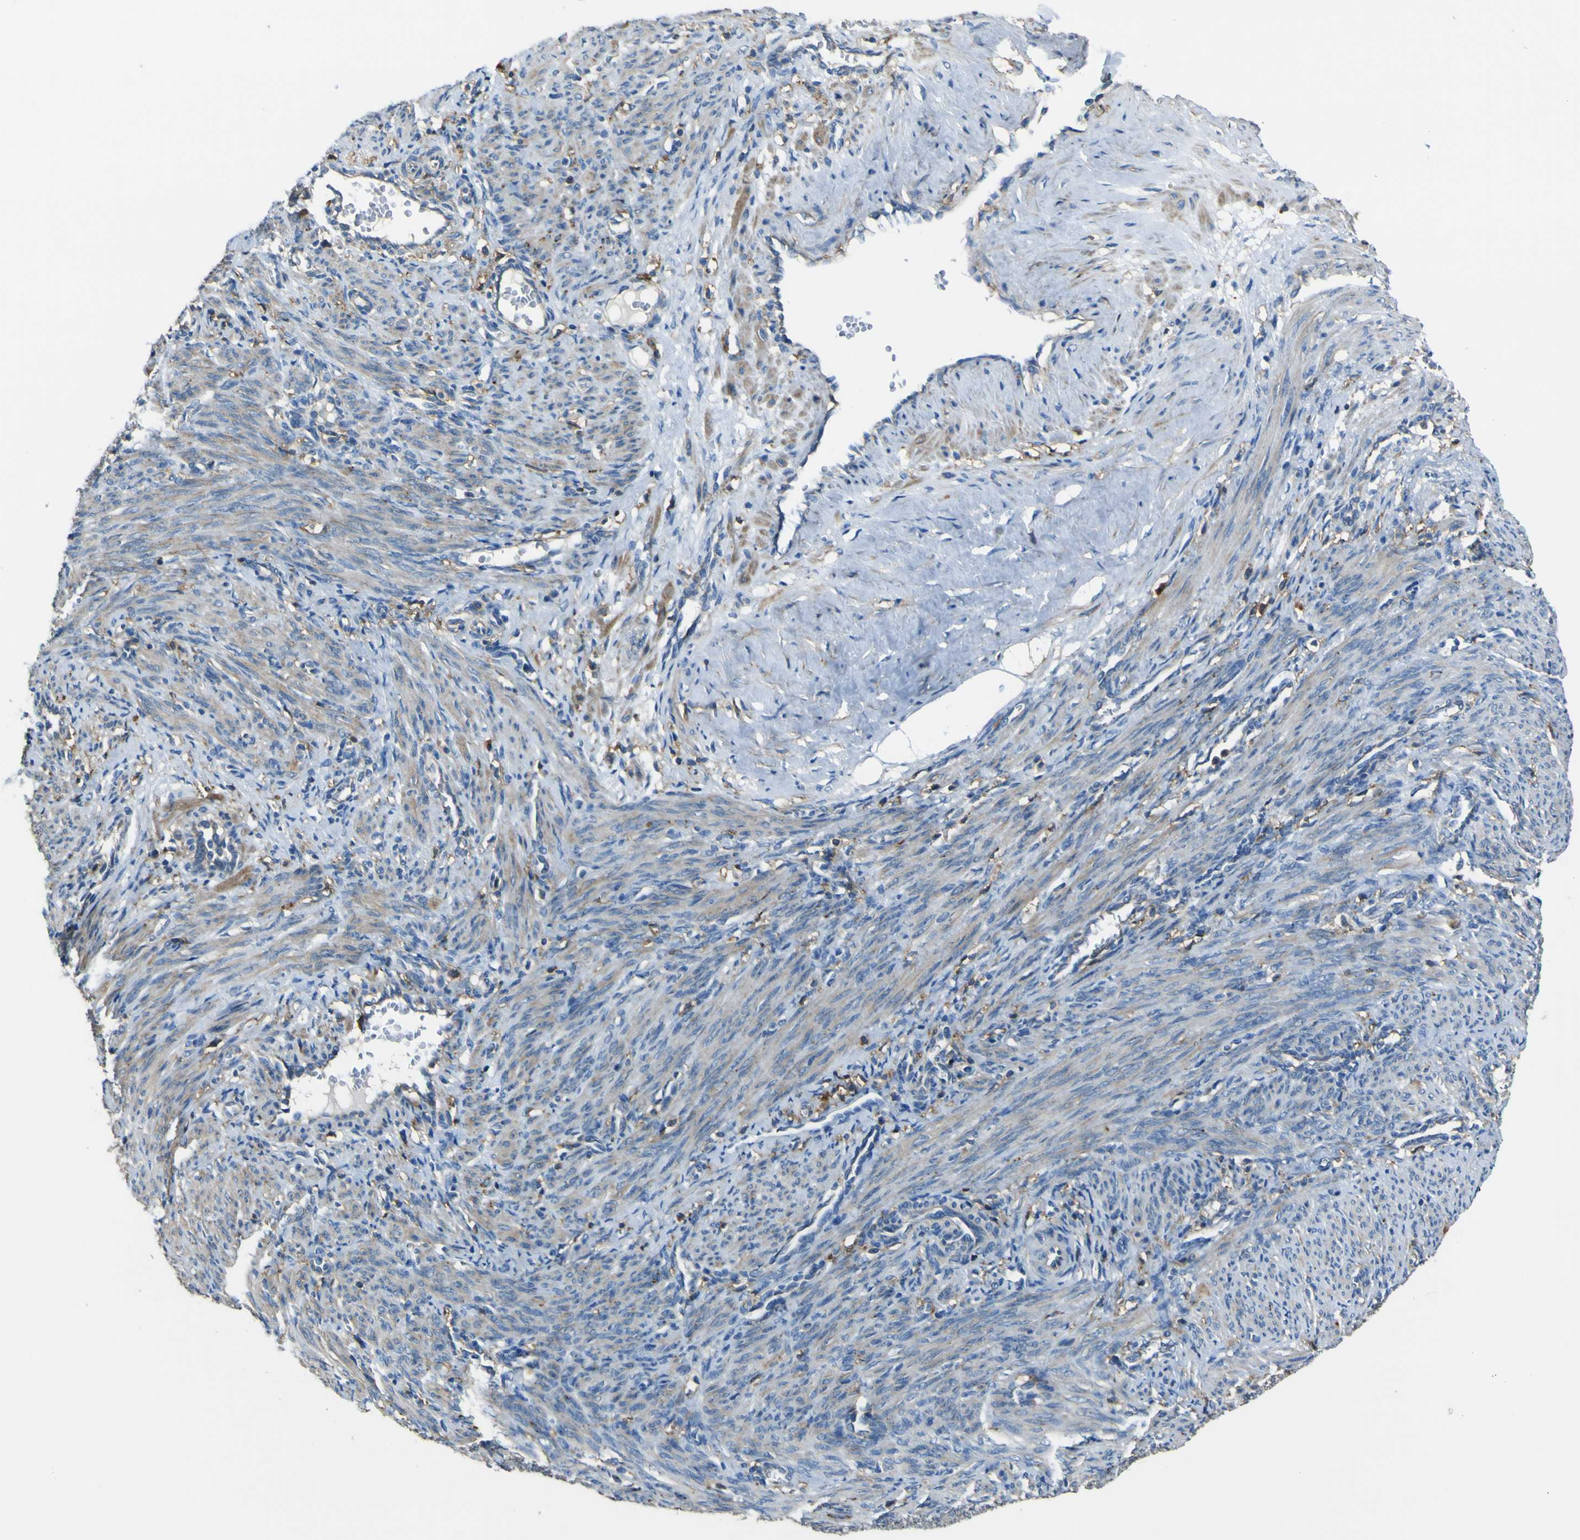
{"staining": {"intensity": "negative", "quantity": "none", "location": "none"}, "tissue": "smooth muscle", "cell_type": "Smooth muscle cells", "image_type": "normal", "snomed": [{"axis": "morphology", "description": "Normal tissue, NOS"}, {"axis": "topography", "description": "Endometrium"}], "caption": "There is no significant staining in smooth muscle cells of smooth muscle.", "gene": "LAIR1", "patient": {"sex": "female", "age": 33}}